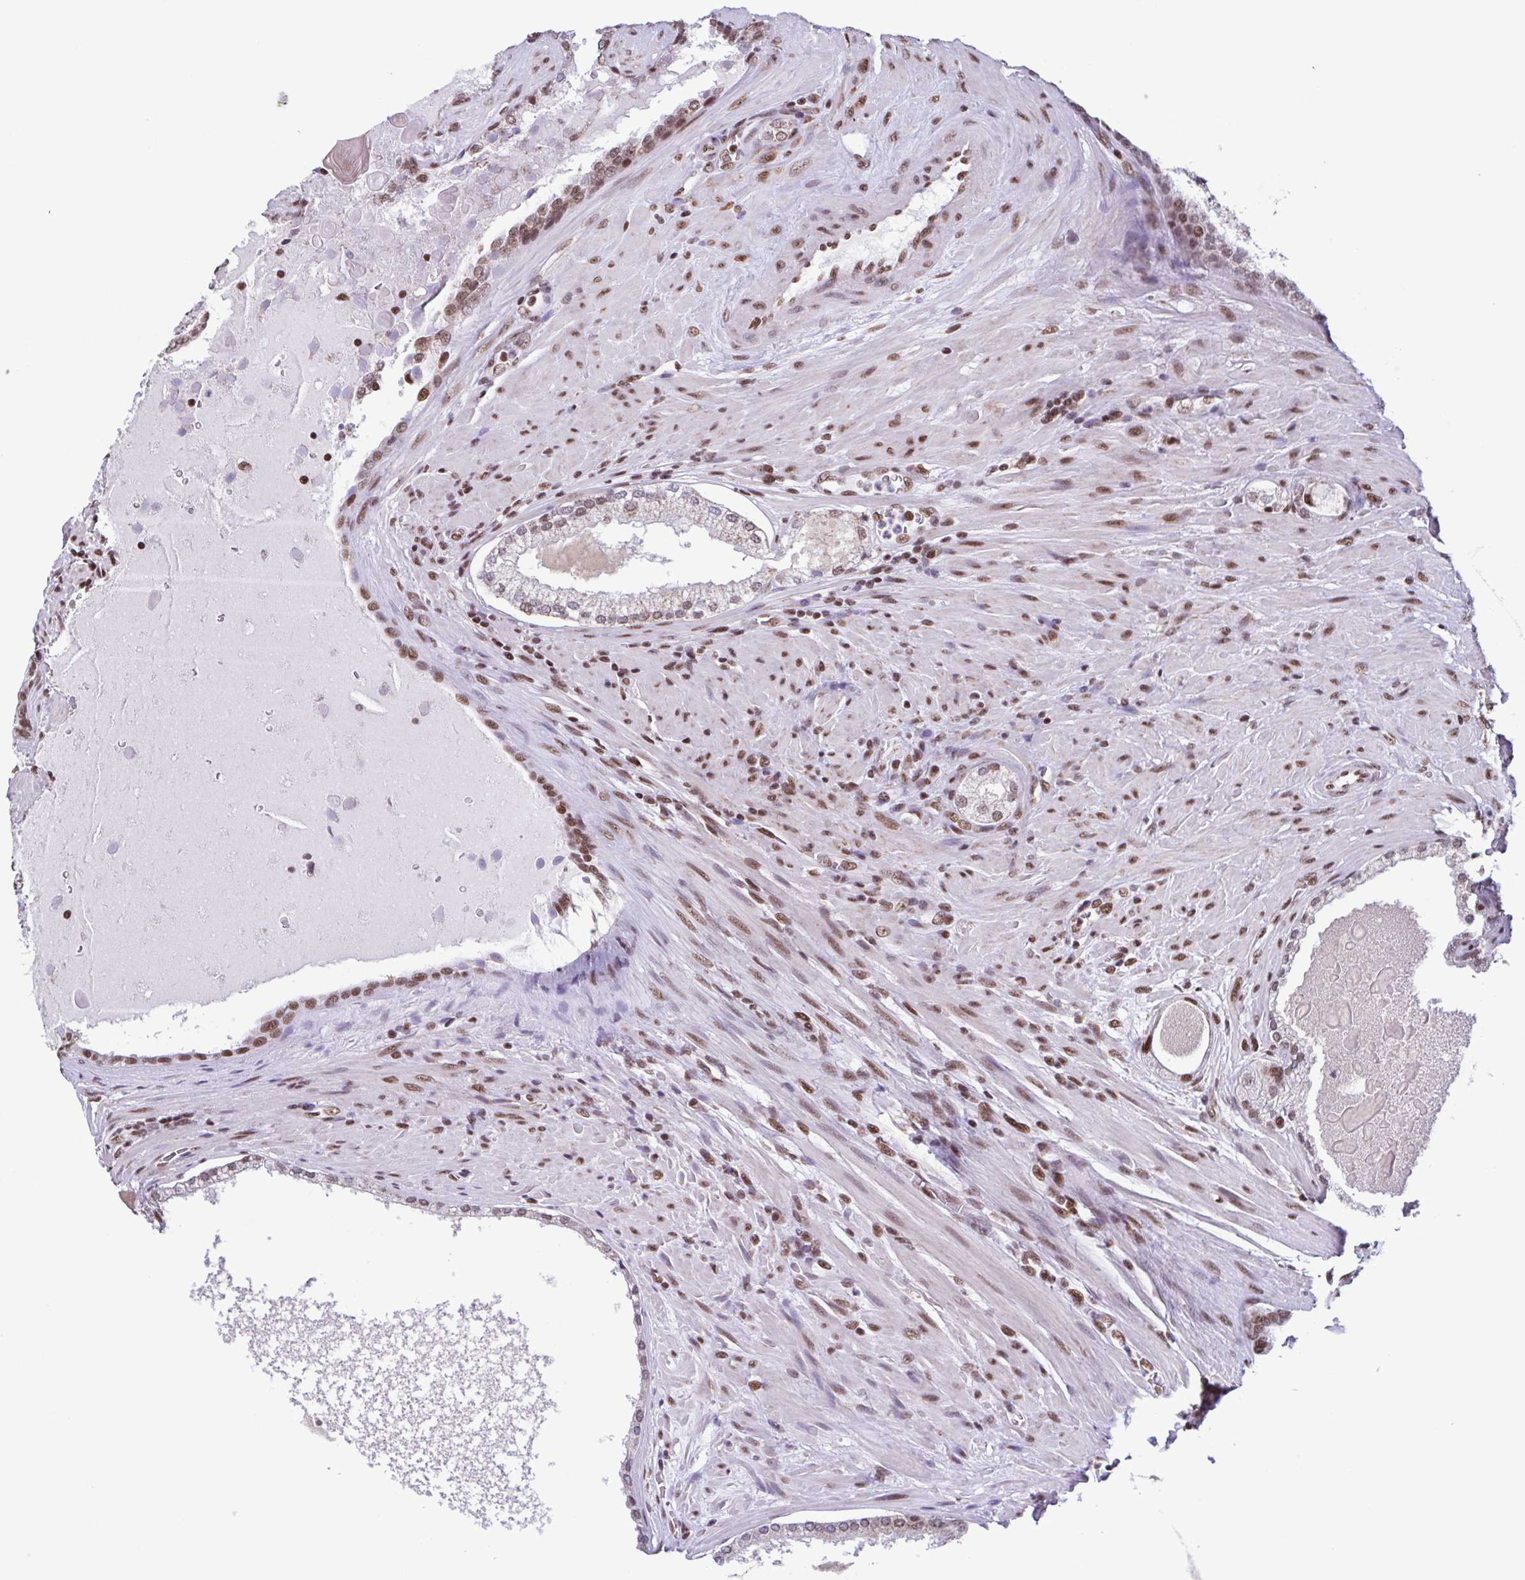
{"staining": {"intensity": "moderate", "quantity": ">75%", "location": "nuclear"}, "tissue": "prostate cancer", "cell_type": "Tumor cells", "image_type": "cancer", "snomed": [{"axis": "morphology", "description": "Adenocarcinoma, High grade"}, {"axis": "topography", "description": "Prostate"}], "caption": "Prostate cancer (high-grade adenocarcinoma) stained for a protein shows moderate nuclear positivity in tumor cells.", "gene": "TIMM21", "patient": {"sex": "male", "age": 73}}